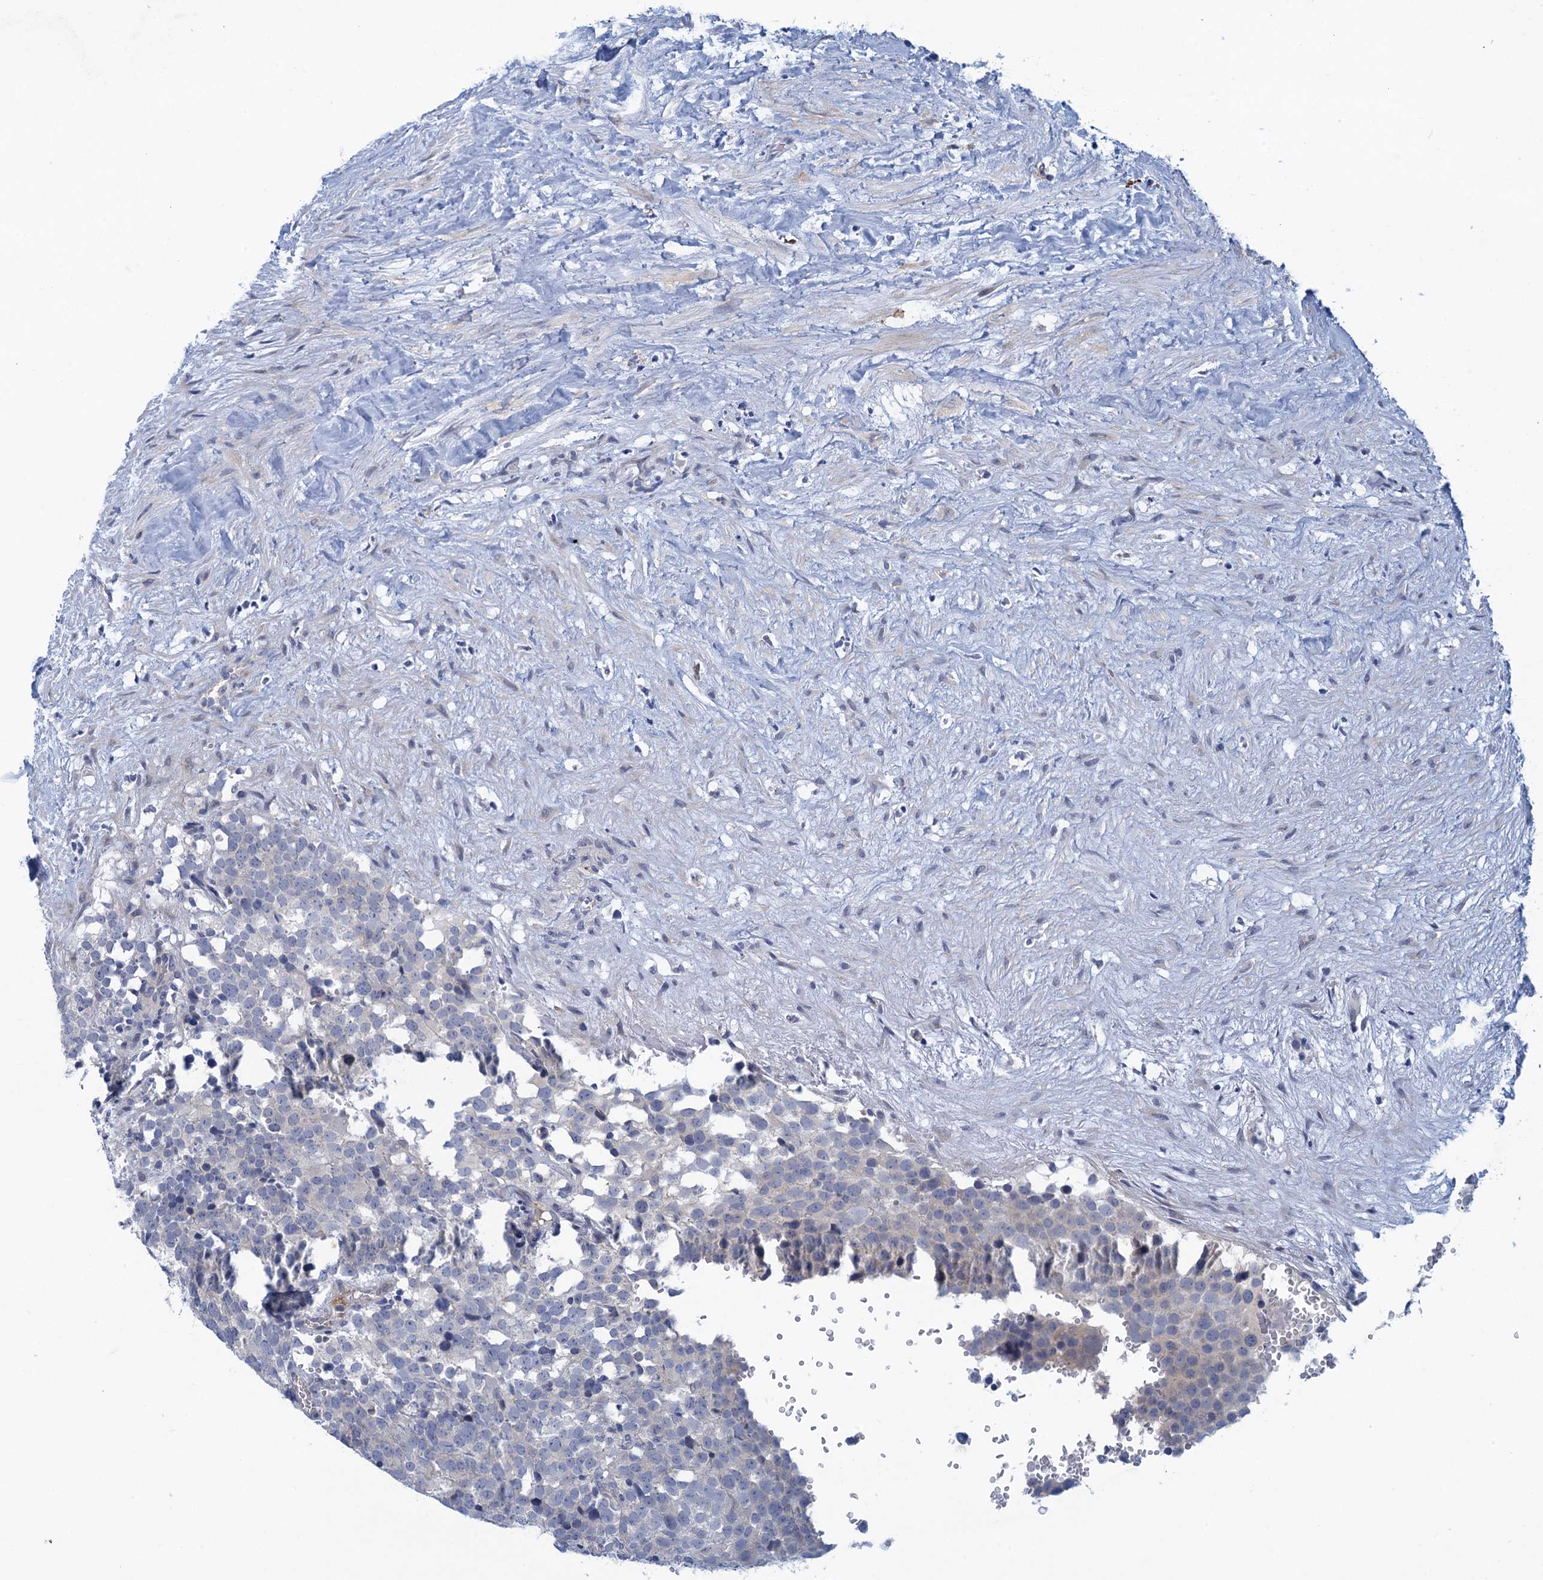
{"staining": {"intensity": "negative", "quantity": "none", "location": "none"}, "tissue": "testis cancer", "cell_type": "Tumor cells", "image_type": "cancer", "snomed": [{"axis": "morphology", "description": "Seminoma, NOS"}, {"axis": "topography", "description": "Testis"}], "caption": "Tumor cells are negative for protein expression in human testis cancer.", "gene": "SCEL", "patient": {"sex": "male", "age": 71}}